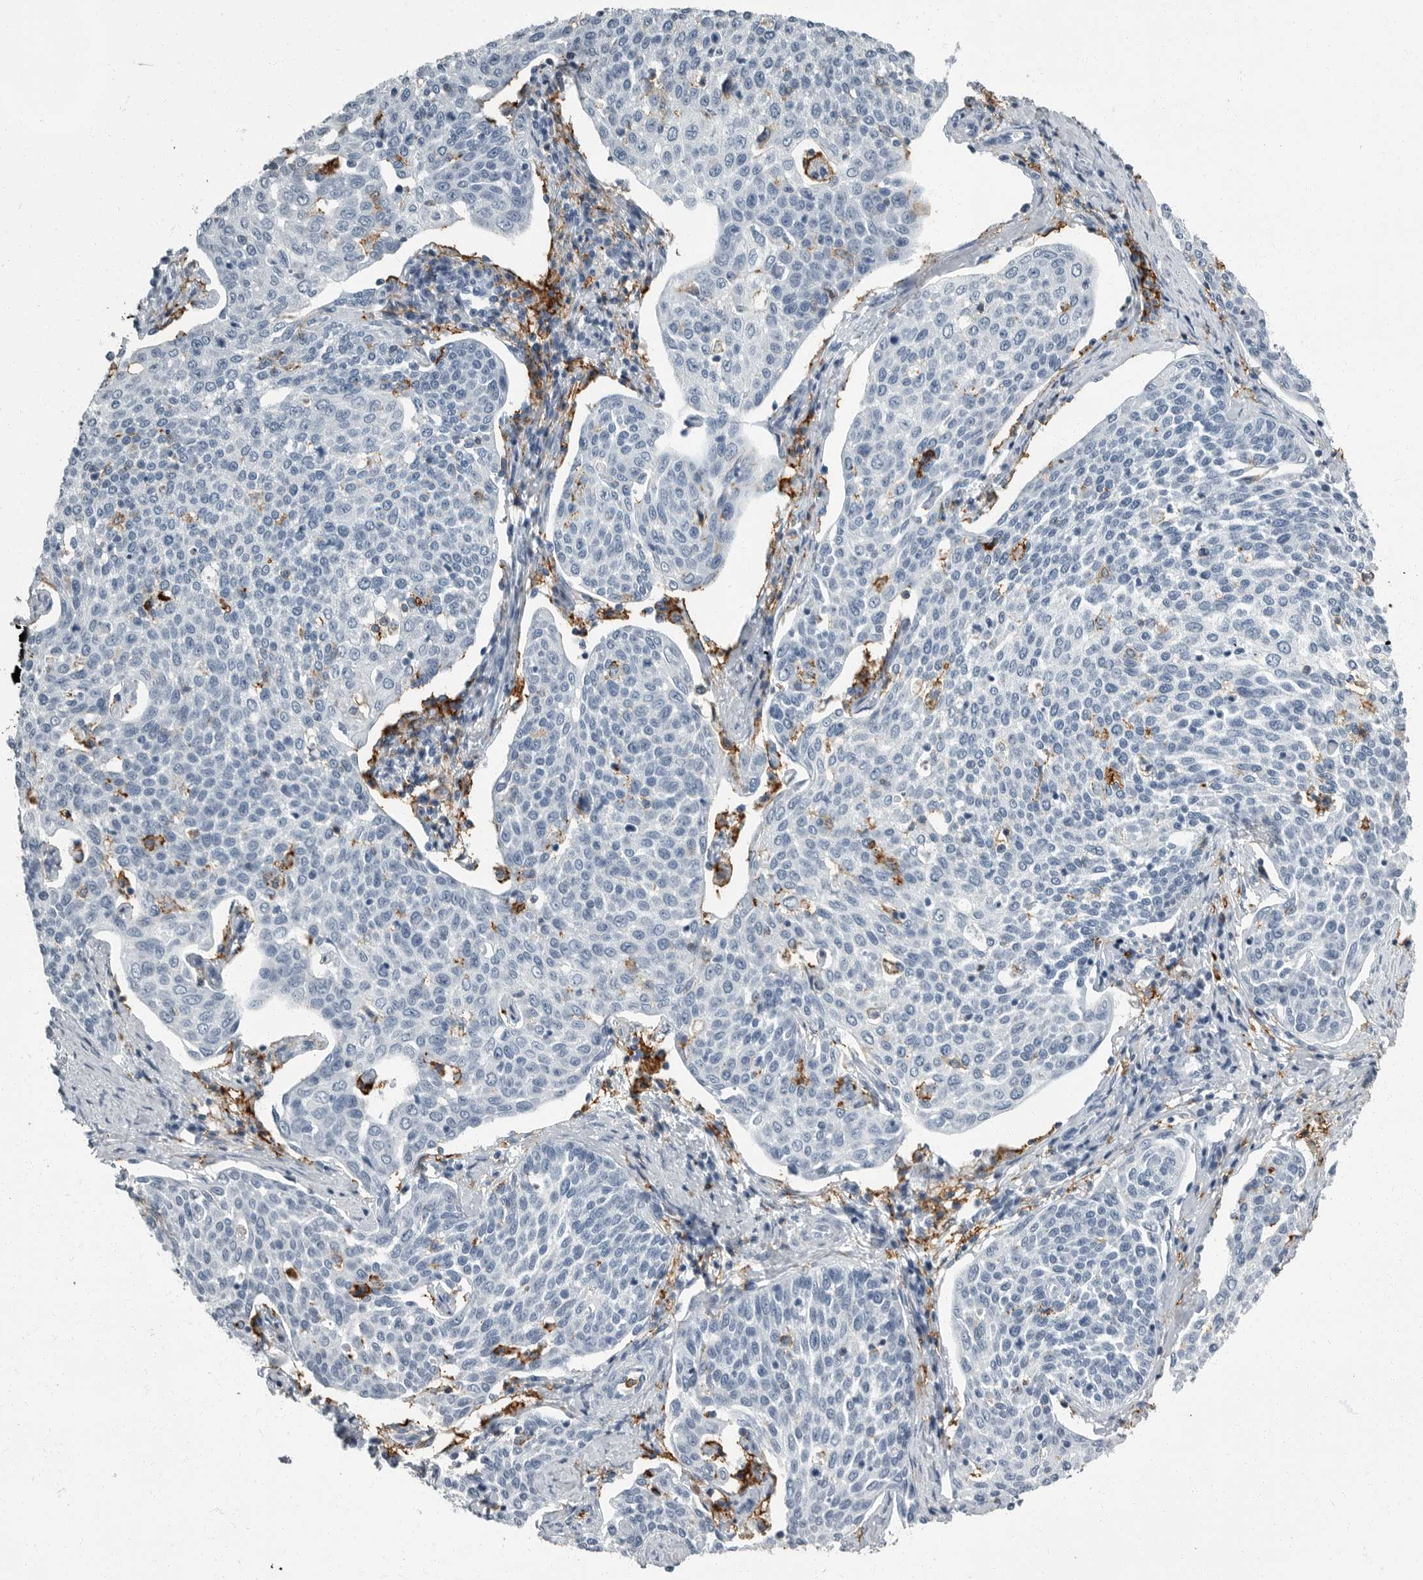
{"staining": {"intensity": "negative", "quantity": "none", "location": "none"}, "tissue": "cervical cancer", "cell_type": "Tumor cells", "image_type": "cancer", "snomed": [{"axis": "morphology", "description": "Squamous cell carcinoma, NOS"}, {"axis": "topography", "description": "Cervix"}], "caption": "High magnification brightfield microscopy of cervical cancer stained with DAB (brown) and counterstained with hematoxylin (blue): tumor cells show no significant positivity.", "gene": "FCER1G", "patient": {"sex": "female", "age": 34}}